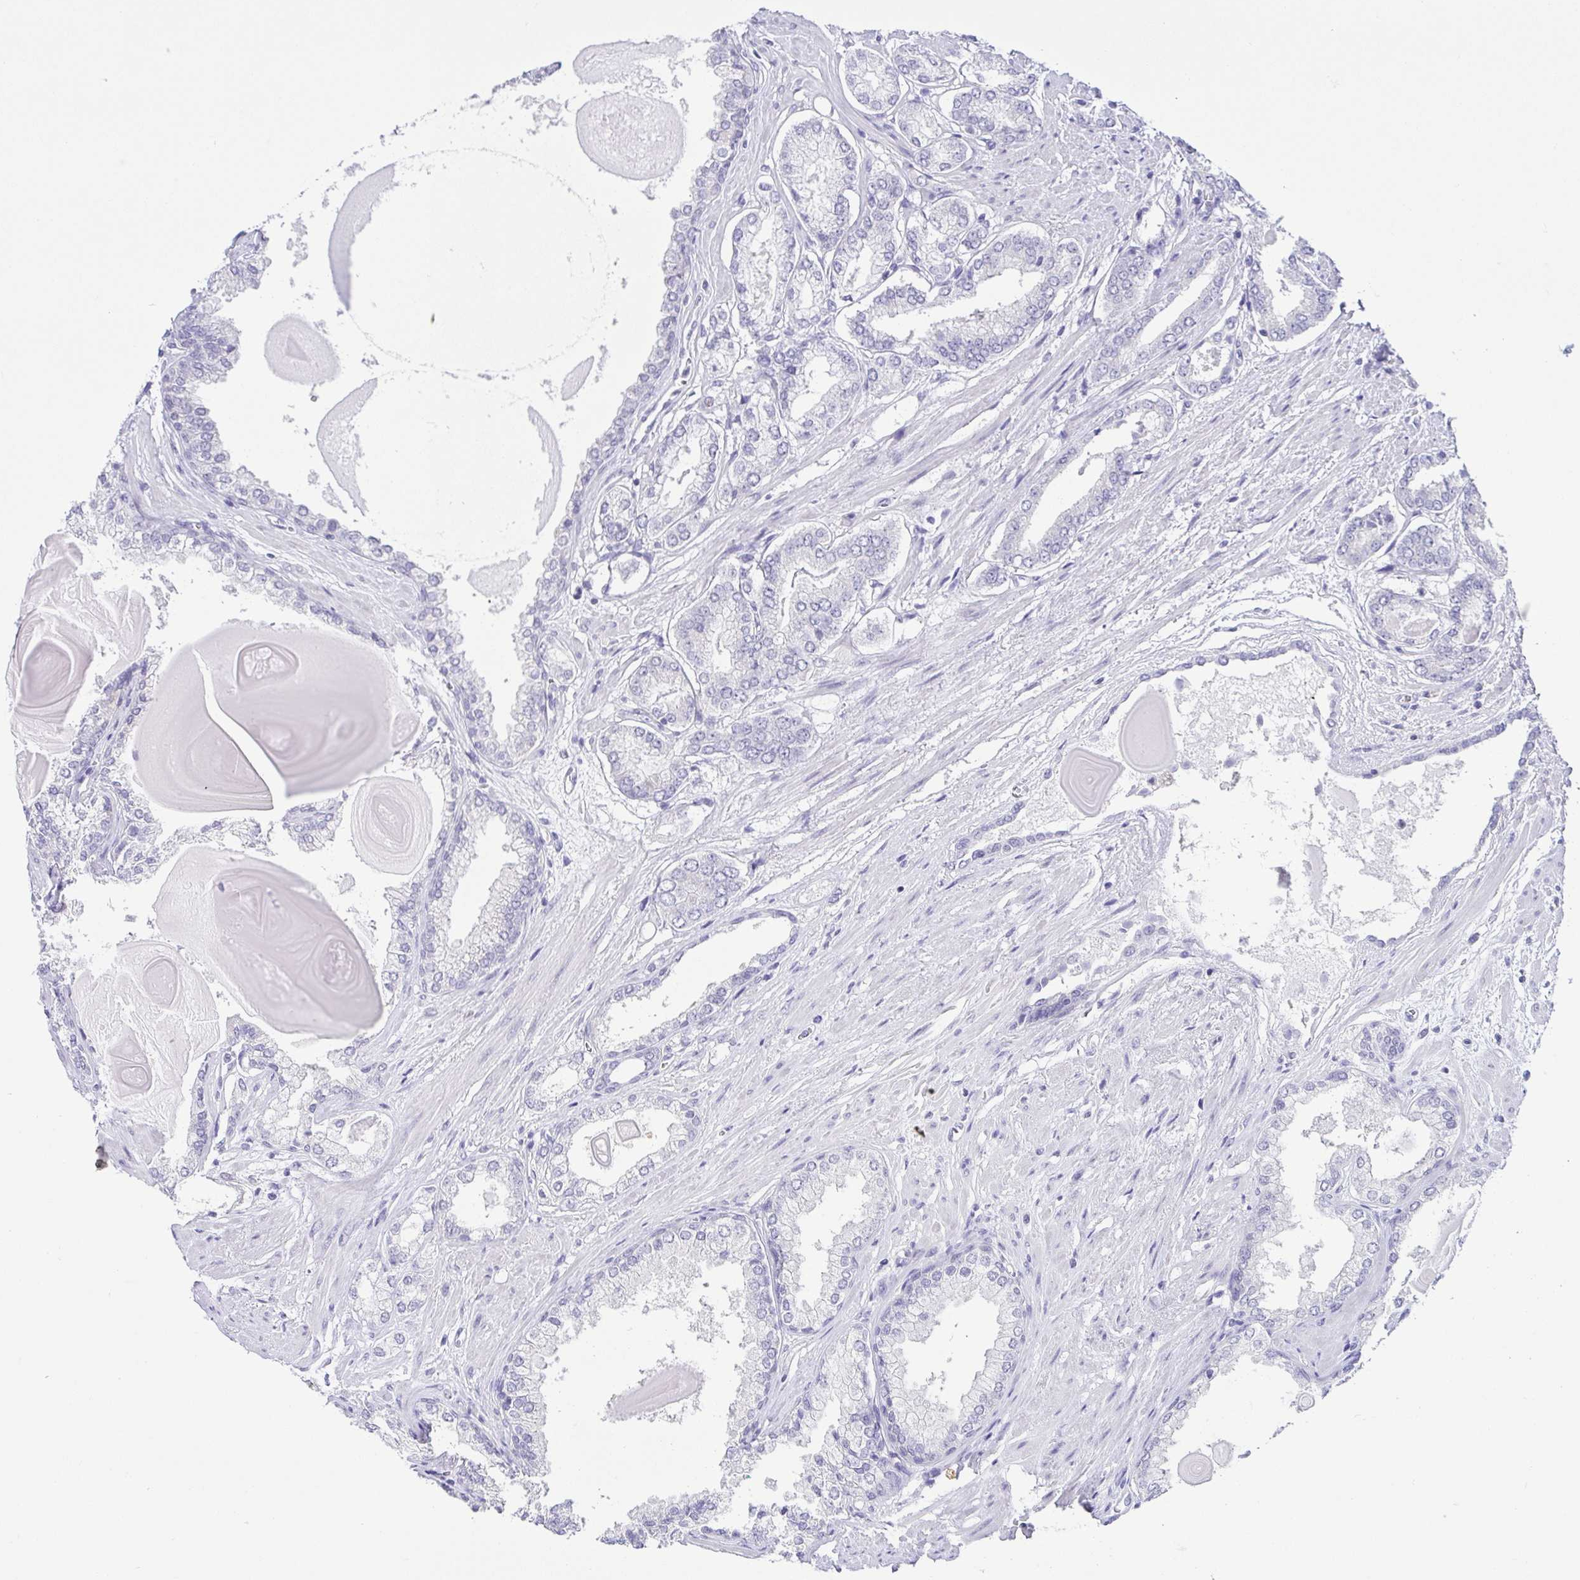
{"staining": {"intensity": "negative", "quantity": "none", "location": "none"}, "tissue": "prostate cancer", "cell_type": "Tumor cells", "image_type": "cancer", "snomed": [{"axis": "morphology", "description": "Adenocarcinoma, Low grade"}, {"axis": "topography", "description": "Prostate"}], "caption": "Human prostate cancer stained for a protein using IHC demonstrates no staining in tumor cells.", "gene": "KRTDAP", "patient": {"sex": "male", "age": 64}}